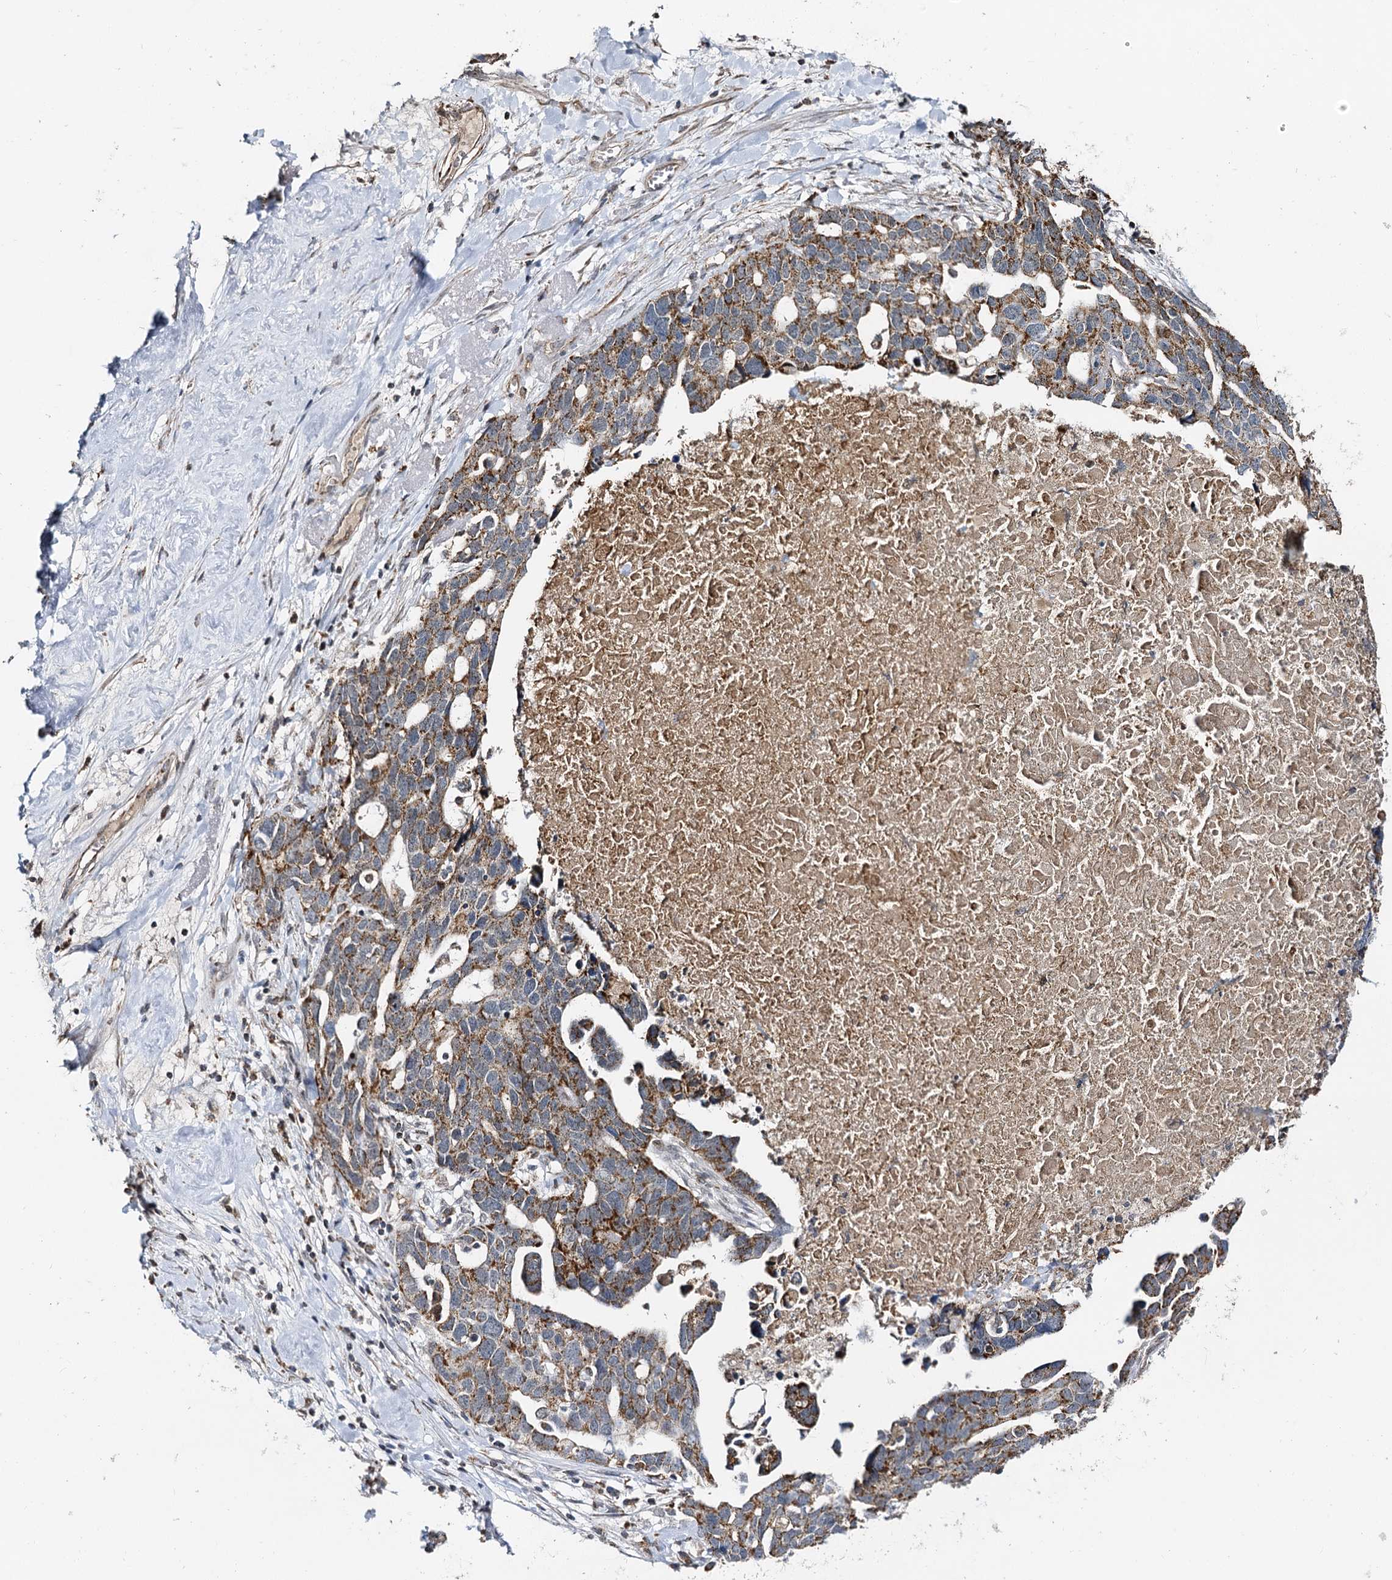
{"staining": {"intensity": "moderate", "quantity": ">75%", "location": "cytoplasmic/membranous"}, "tissue": "ovarian cancer", "cell_type": "Tumor cells", "image_type": "cancer", "snomed": [{"axis": "morphology", "description": "Cystadenocarcinoma, serous, NOS"}, {"axis": "topography", "description": "Ovary"}], "caption": "Human ovarian cancer stained for a protein (brown) exhibits moderate cytoplasmic/membranous positive expression in about >75% of tumor cells.", "gene": "CBR4", "patient": {"sex": "female", "age": 54}}